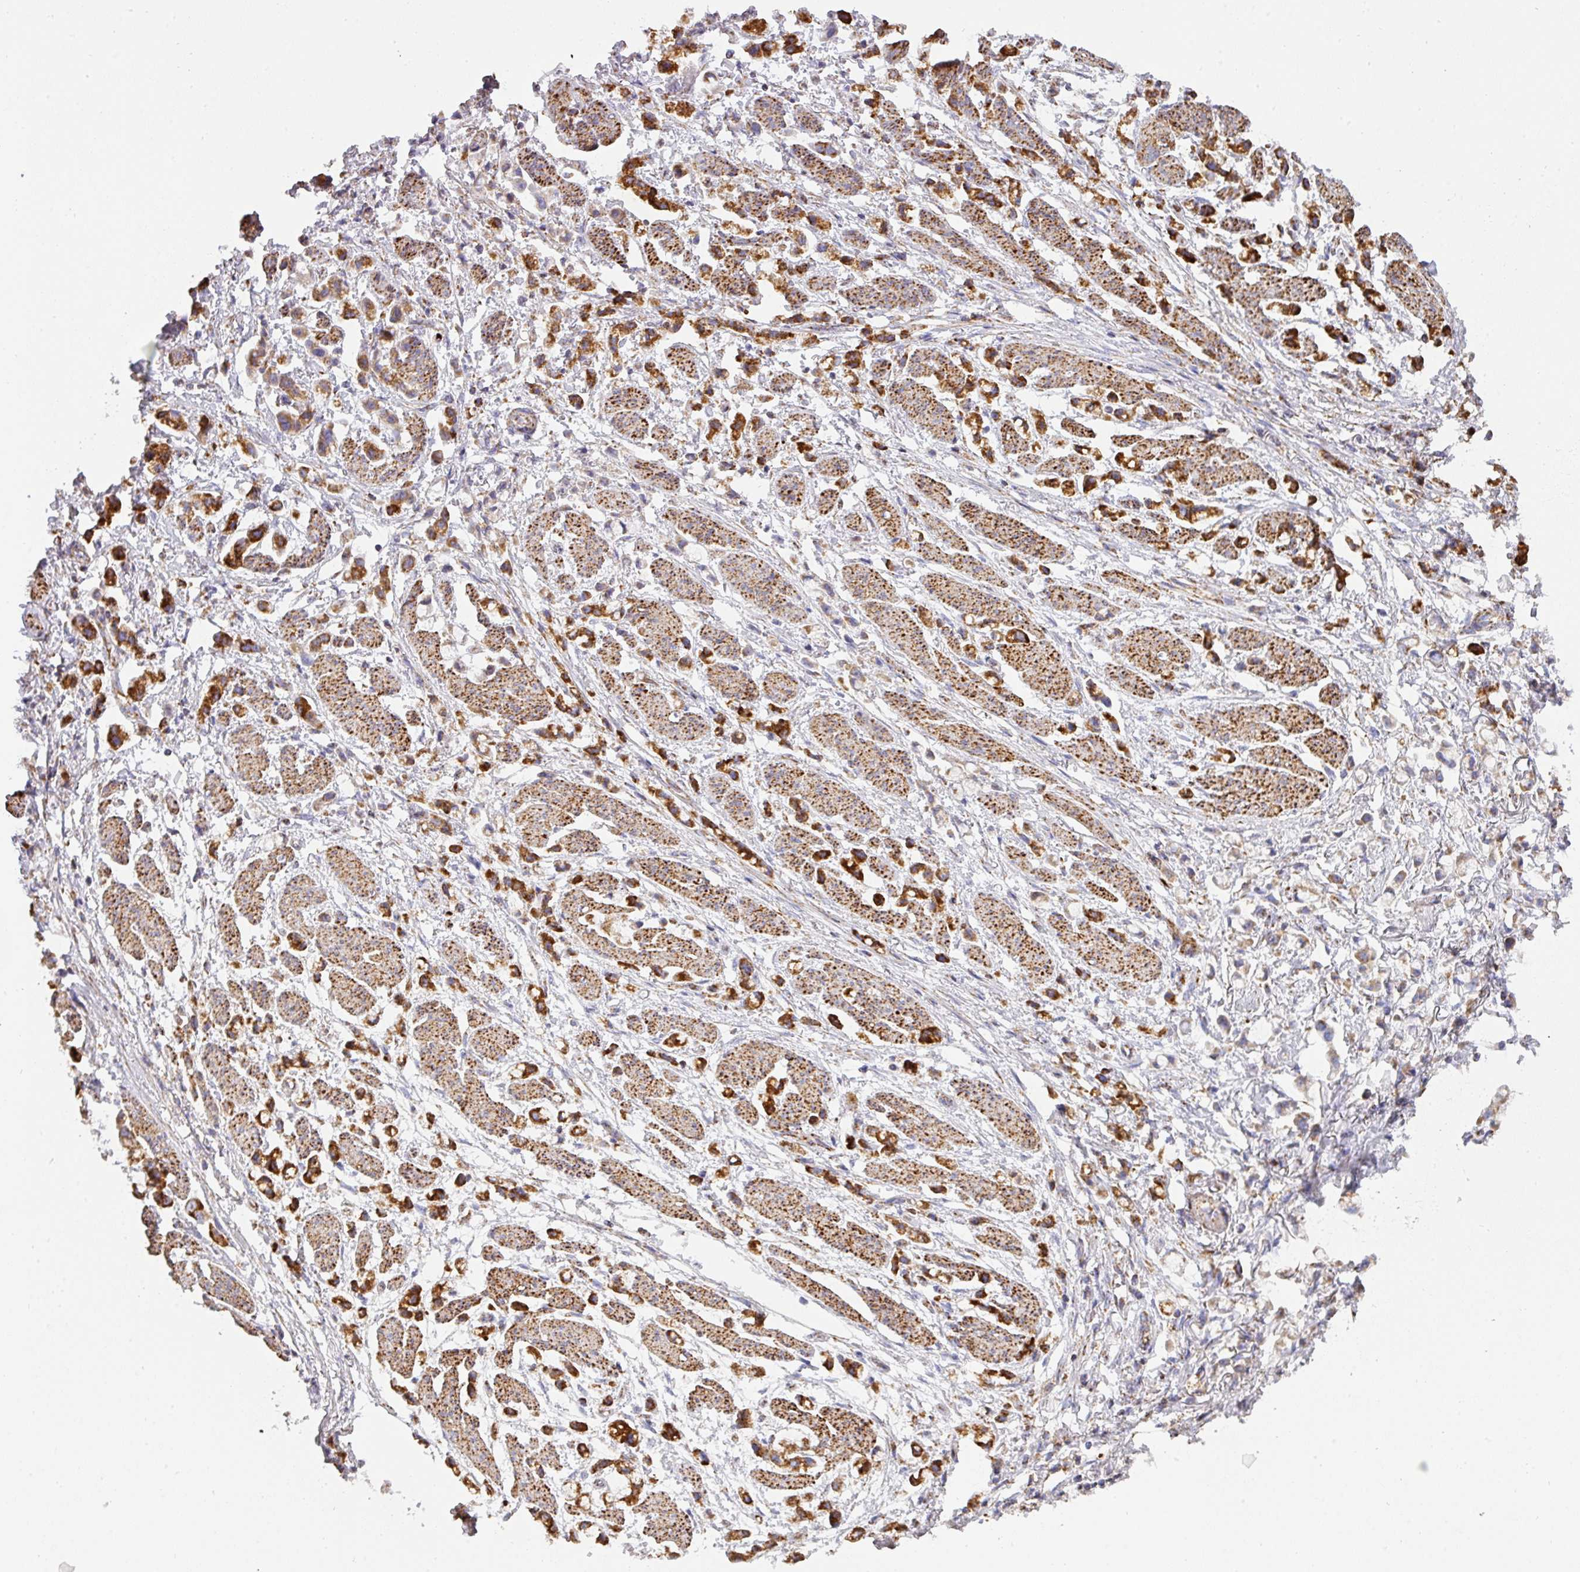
{"staining": {"intensity": "strong", "quantity": ">75%", "location": "cytoplasmic/membranous"}, "tissue": "stomach cancer", "cell_type": "Tumor cells", "image_type": "cancer", "snomed": [{"axis": "morphology", "description": "Adenocarcinoma, NOS"}, {"axis": "topography", "description": "Stomach"}], "caption": "Stomach adenocarcinoma tissue exhibits strong cytoplasmic/membranous staining in about >75% of tumor cells, visualized by immunohistochemistry.", "gene": "UQCRFS1", "patient": {"sex": "female", "age": 81}}